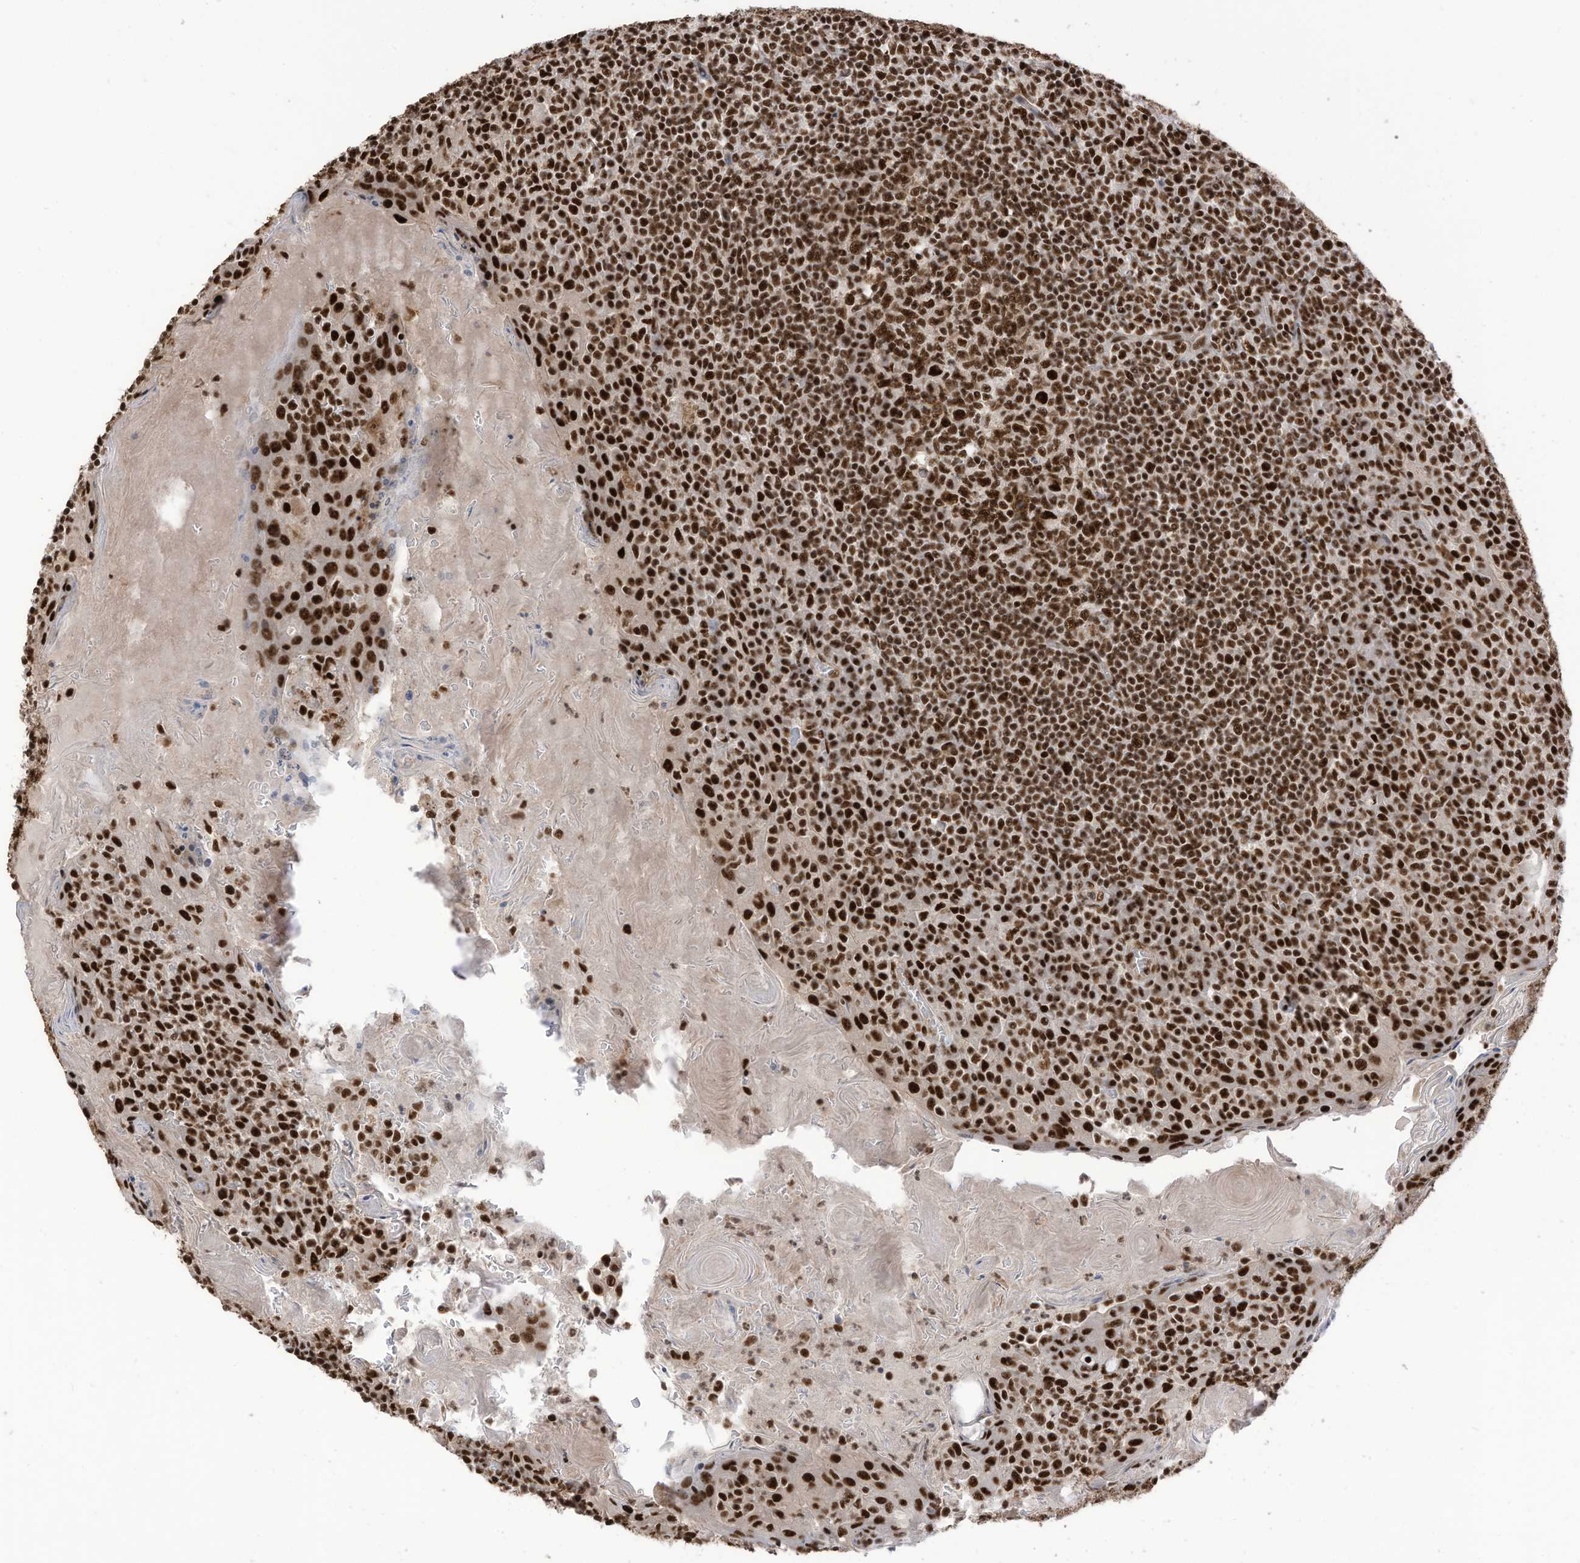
{"staining": {"intensity": "strong", "quantity": ">75%", "location": "nuclear"}, "tissue": "tonsil", "cell_type": "Germinal center cells", "image_type": "normal", "snomed": [{"axis": "morphology", "description": "Normal tissue, NOS"}, {"axis": "topography", "description": "Tonsil"}], "caption": "Protein analysis of unremarkable tonsil displays strong nuclear positivity in approximately >75% of germinal center cells. (DAB = brown stain, brightfield microscopy at high magnification).", "gene": "SF3A3", "patient": {"sex": "female", "age": 19}}